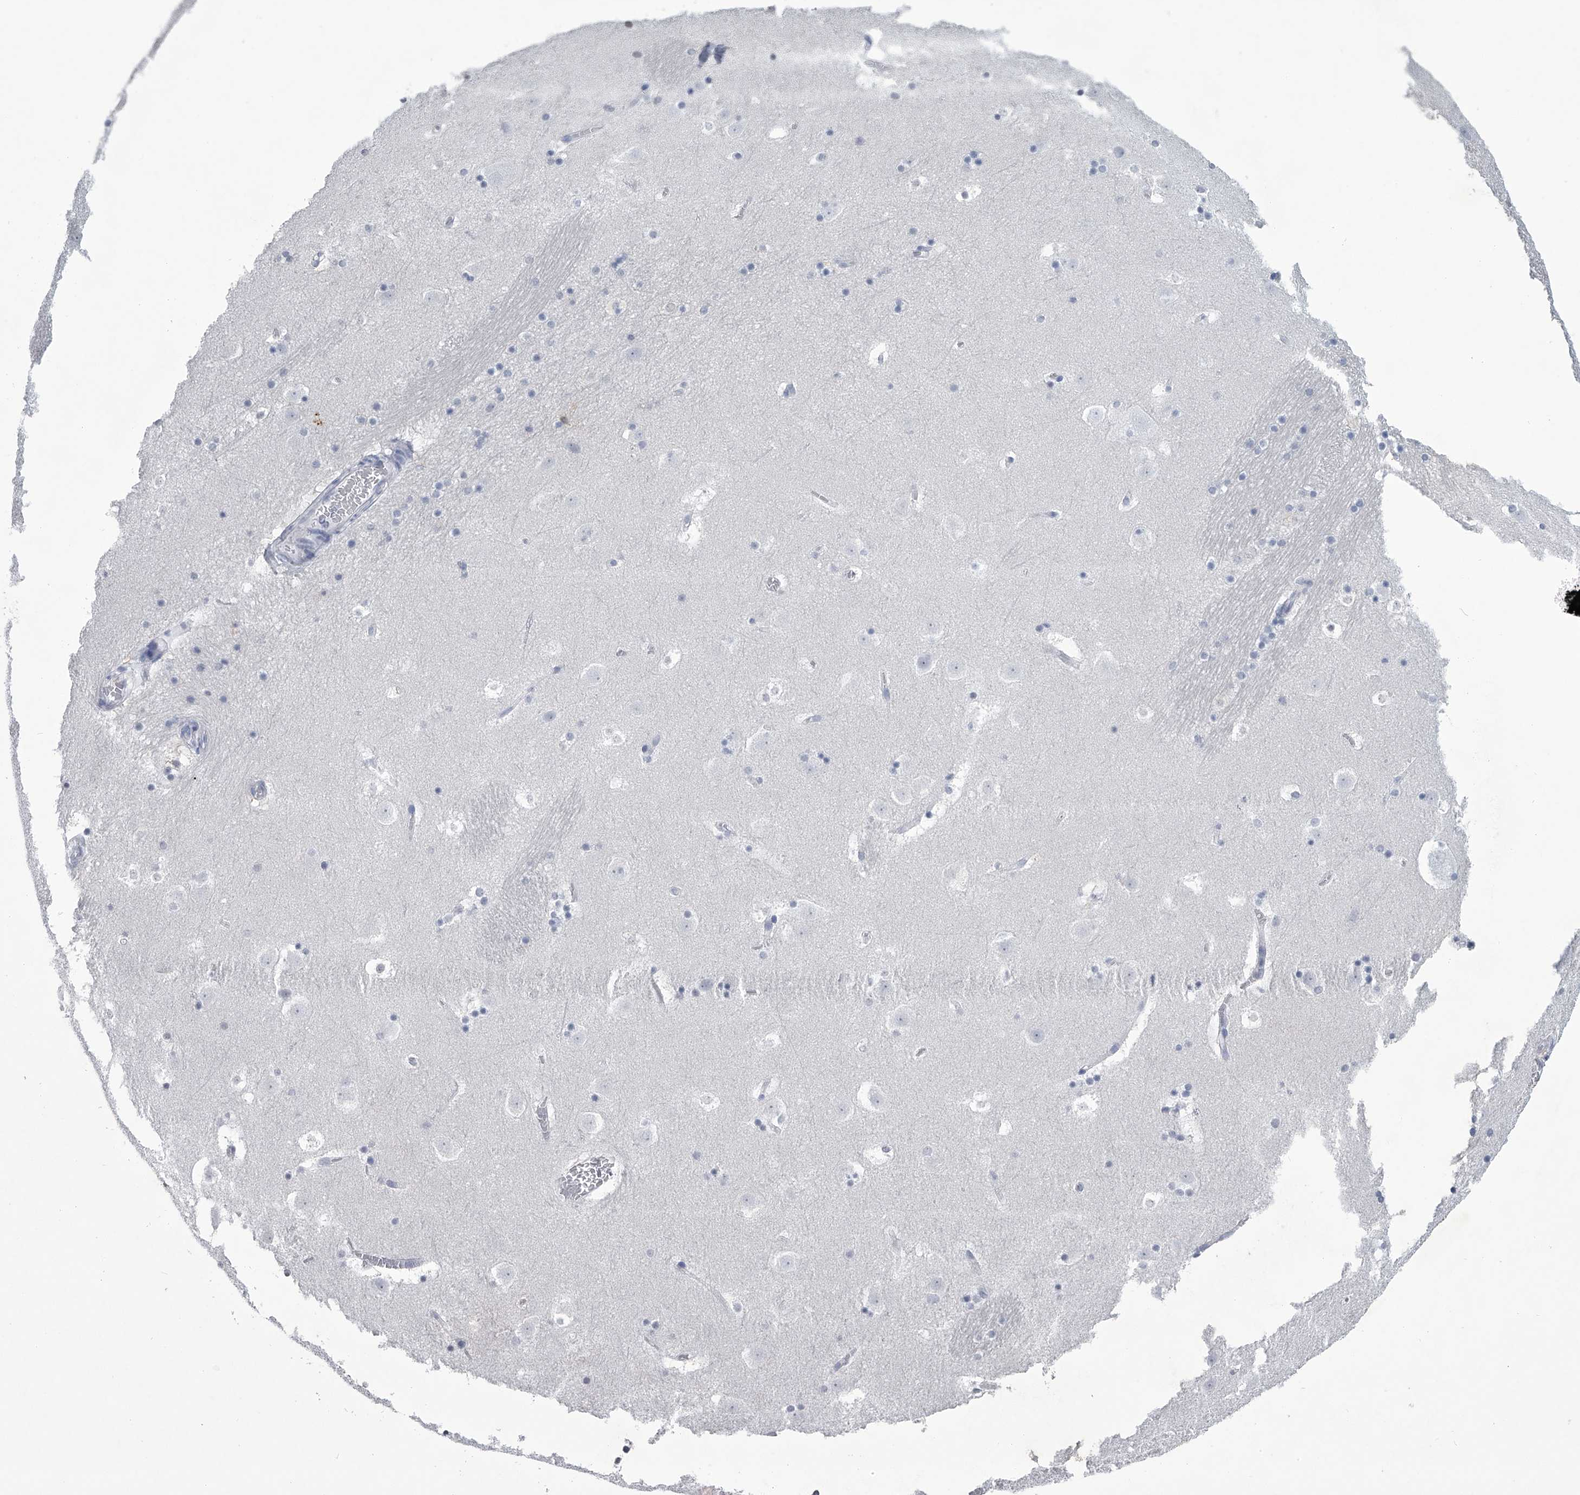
{"staining": {"intensity": "weak", "quantity": "<25%", "location": "cytoplasmic/membranous"}, "tissue": "caudate", "cell_type": "Glial cells", "image_type": "normal", "snomed": [{"axis": "morphology", "description": "Normal tissue, NOS"}, {"axis": "topography", "description": "Lateral ventricle wall"}], "caption": "Micrograph shows no significant protein expression in glial cells of benign caudate. (Brightfield microscopy of DAB immunohistochemistry at high magnification).", "gene": "TASP1", "patient": {"sex": "male", "age": 45}}